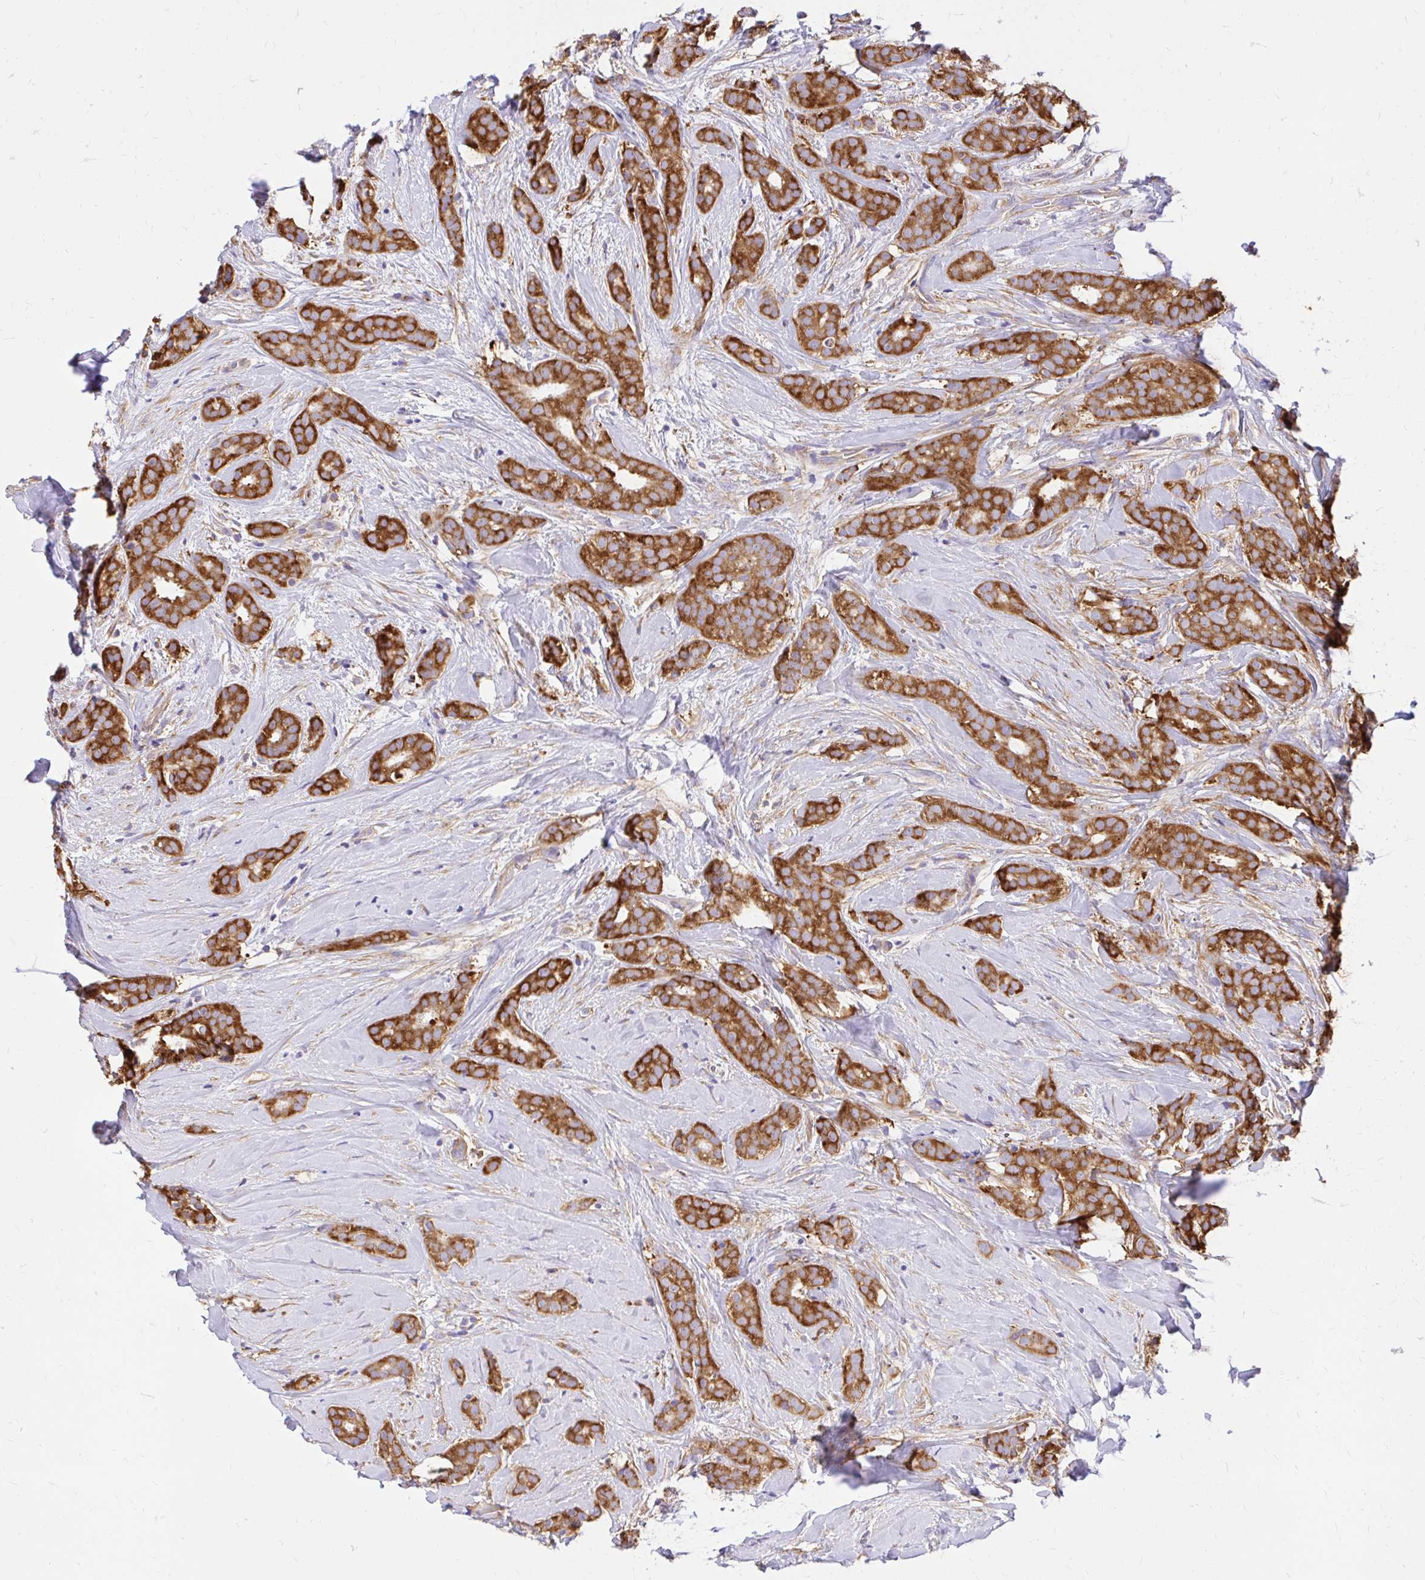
{"staining": {"intensity": "strong", "quantity": ">75%", "location": "cytoplasmic/membranous"}, "tissue": "breast cancer", "cell_type": "Tumor cells", "image_type": "cancer", "snomed": [{"axis": "morphology", "description": "Duct carcinoma"}, {"axis": "topography", "description": "Breast"}], "caption": "Human breast intraductal carcinoma stained for a protein (brown) displays strong cytoplasmic/membranous positive staining in approximately >75% of tumor cells.", "gene": "ABCB10", "patient": {"sex": "female", "age": 65}}